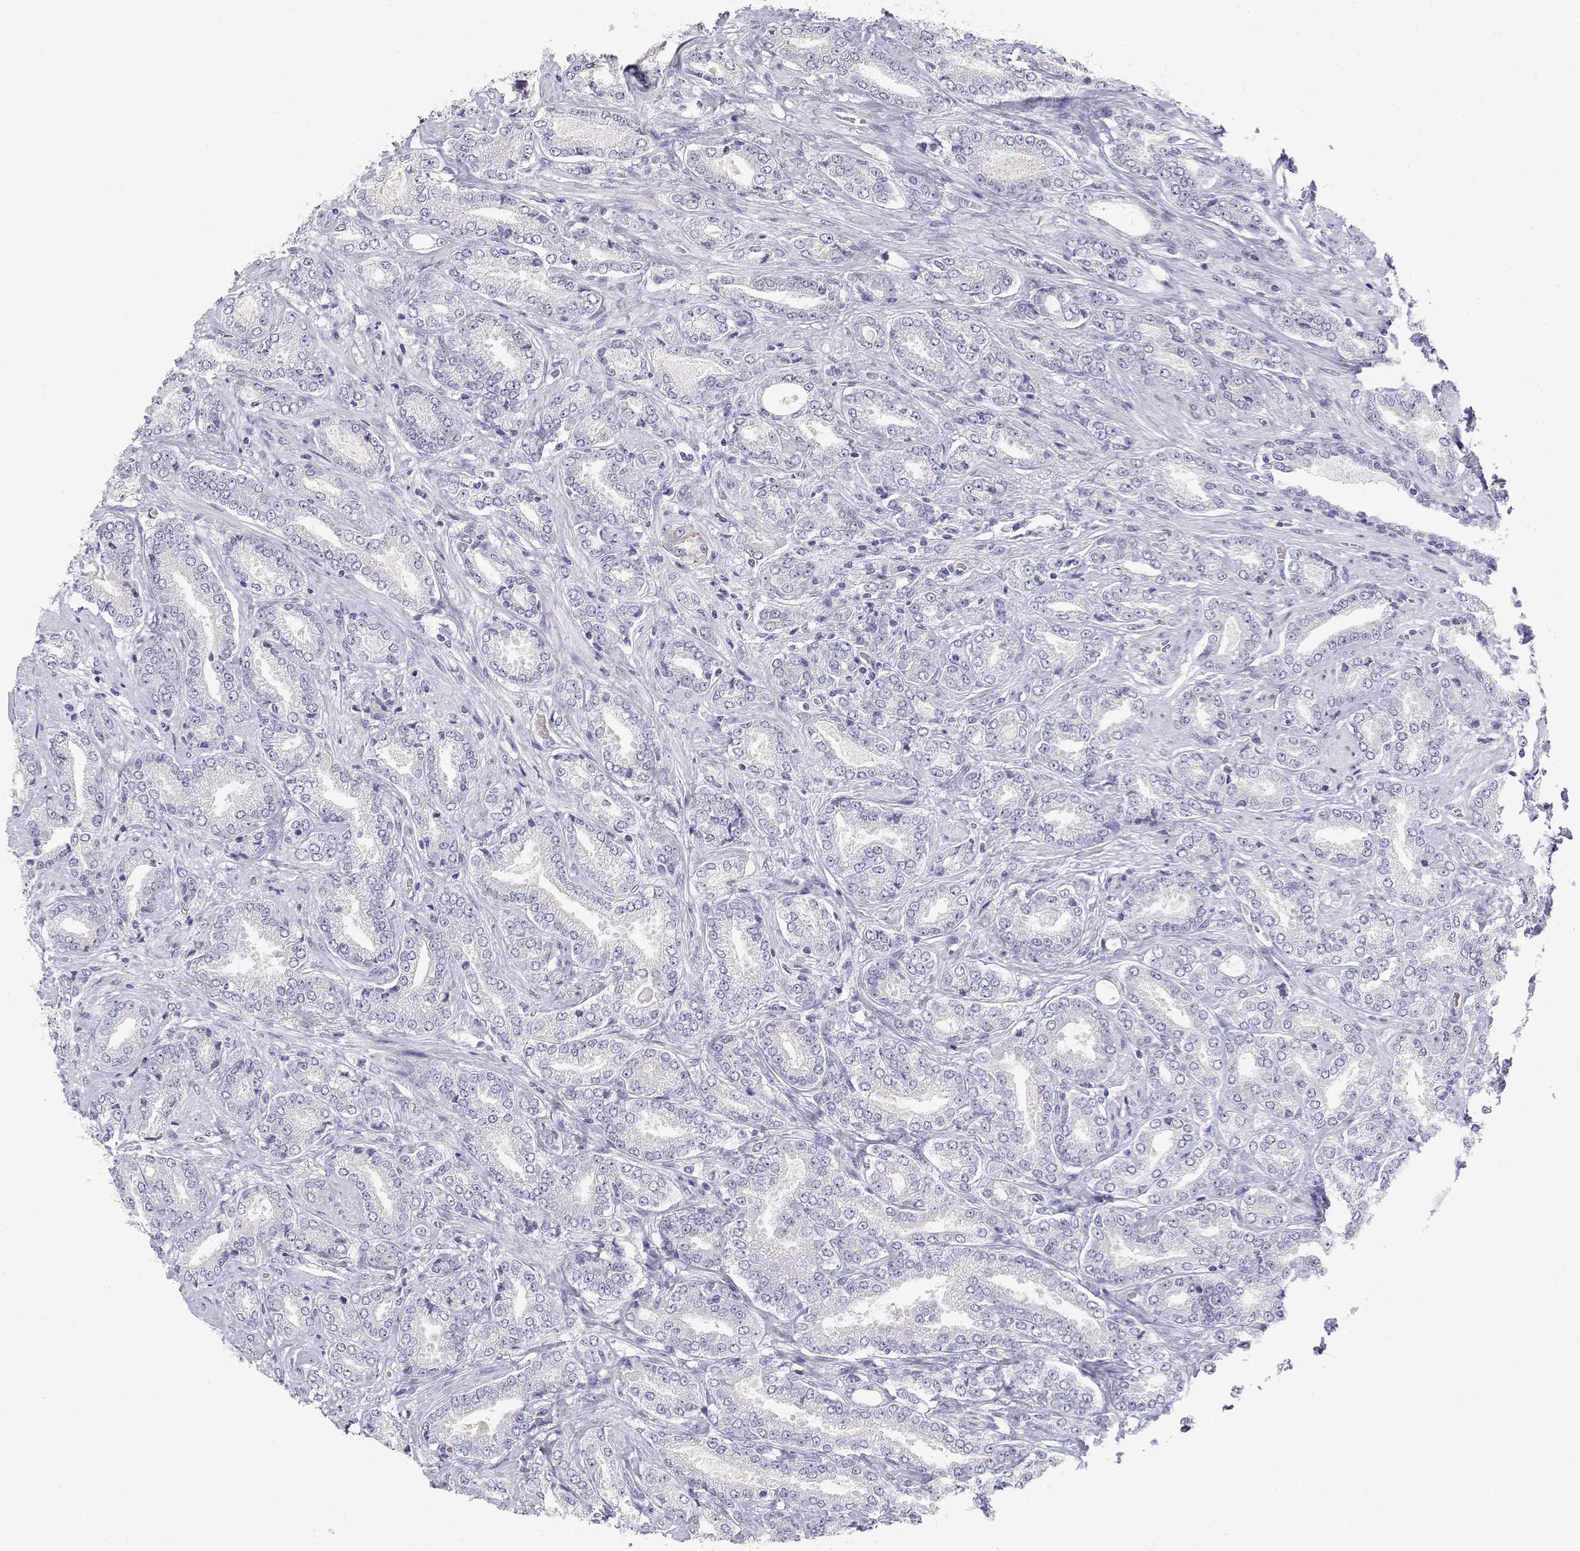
{"staining": {"intensity": "negative", "quantity": "none", "location": "none"}, "tissue": "prostate cancer", "cell_type": "Tumor cells", "image_type": "cancer", "snomed": [{"axis": "morphology", "description": "Adenocarcinoma, NOS"}, {"axis": "topography", "description": "Prostate"}], "caption": "Tumor cells show no significant protein staining in prostate cancer. (DAB (3,3'-diaminobenzidine) immunohistochemistry (IHC) visualized using brightfield microscopy, high magnification).", "gene": "MISP", "patient": {"sex": "male", "age": 64}}